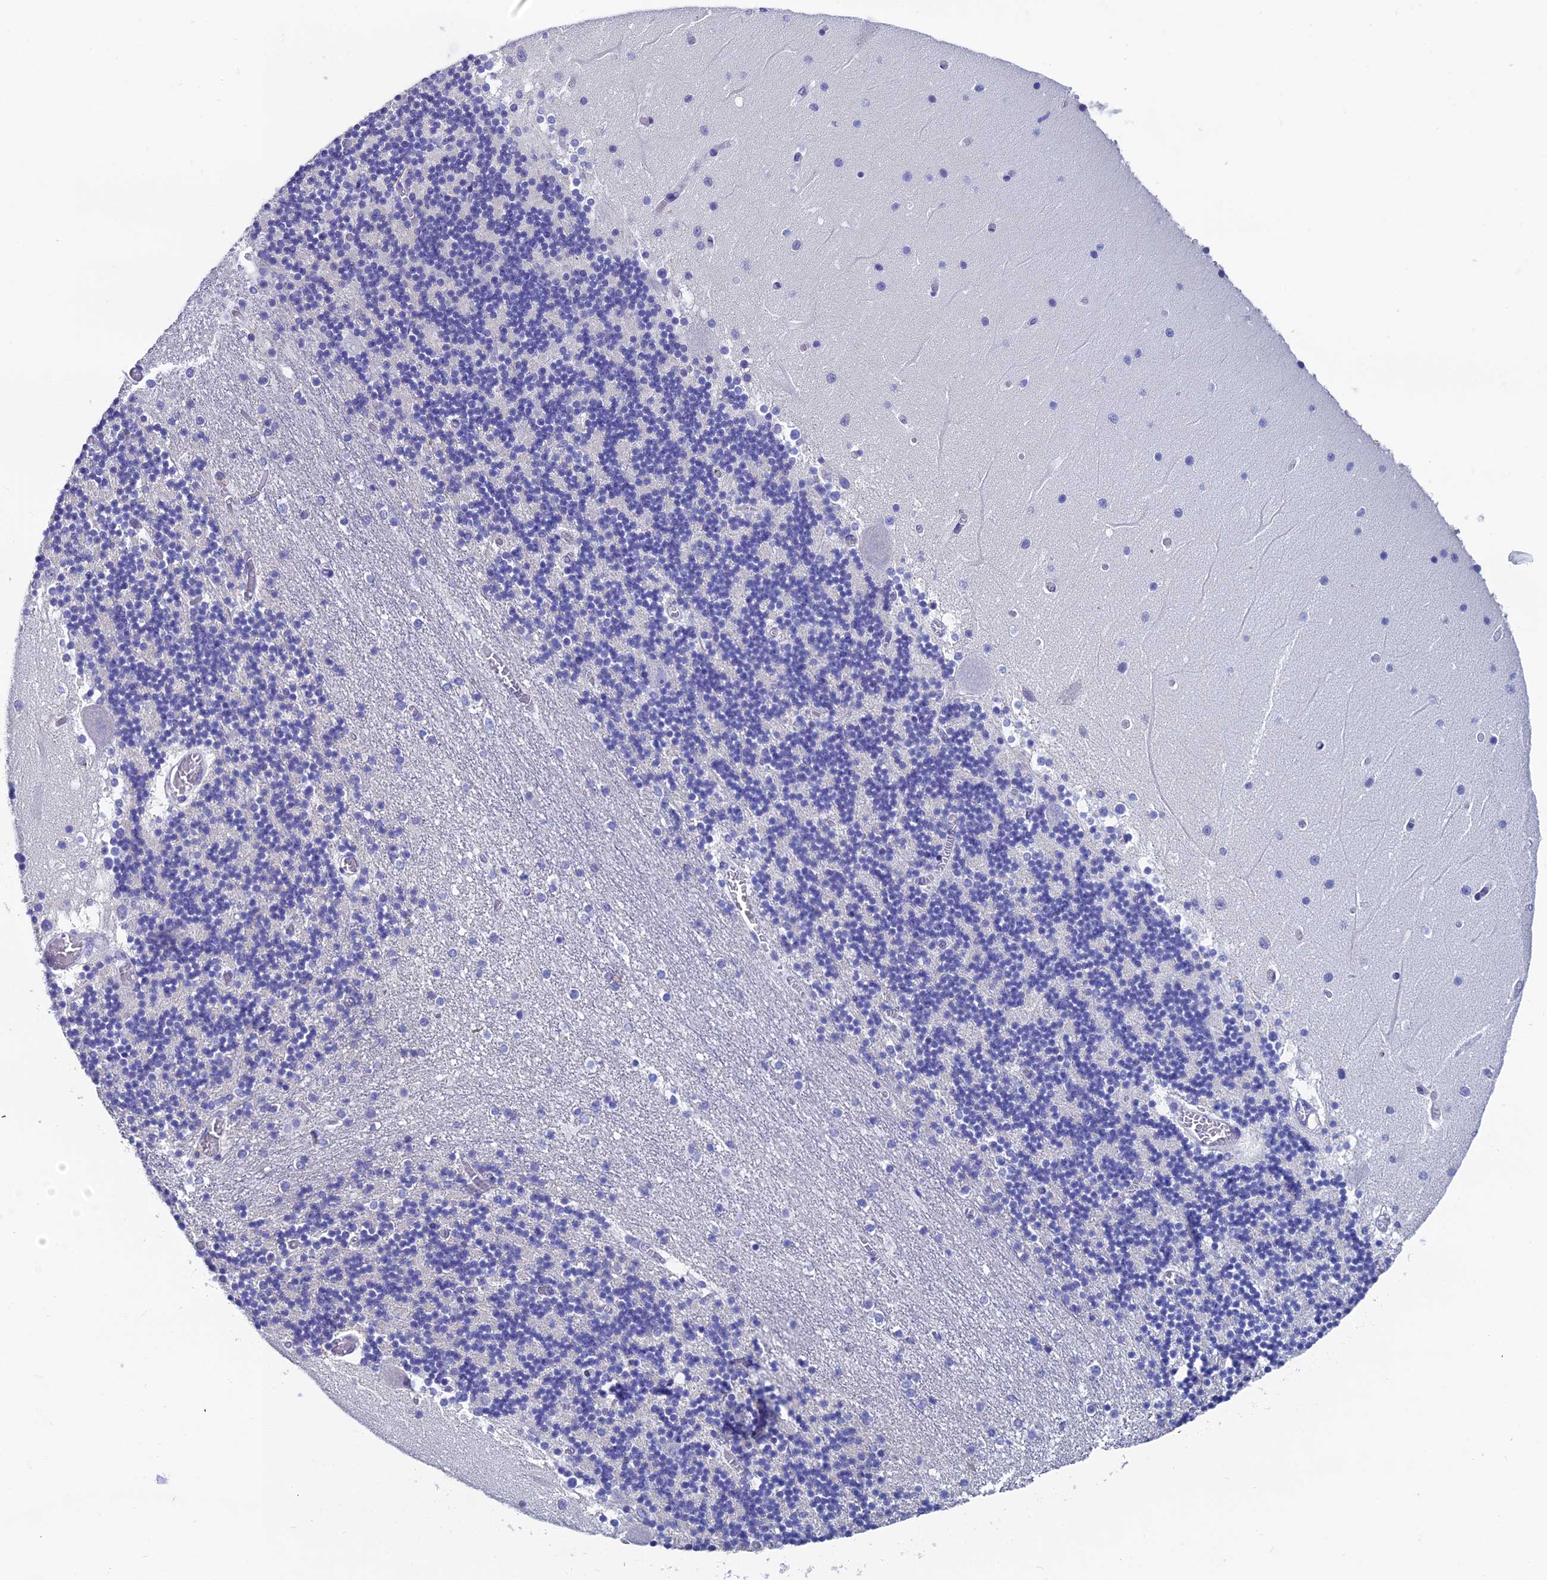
{"staining": {"intensity": "negative", "quantity": "none", "location": "none"}, "tissue": "cerebellum", "cell_type": "Cells in granular layer", "image_type": "normal", "snomed": [{"axis": "morphology", "description": "Normal tissue, NOS"}, {"axis": "topography", "description": "Cerebellum"}], "caption": "Immunohistochemistry of normal cerebellum reveals no positivity in cells in granular layer. (DAB immunohistochemistry visualized using brightfield microscopy, high magnification).", "gene": "OCM2", "patient": {"sex": "female", "age": 28}}